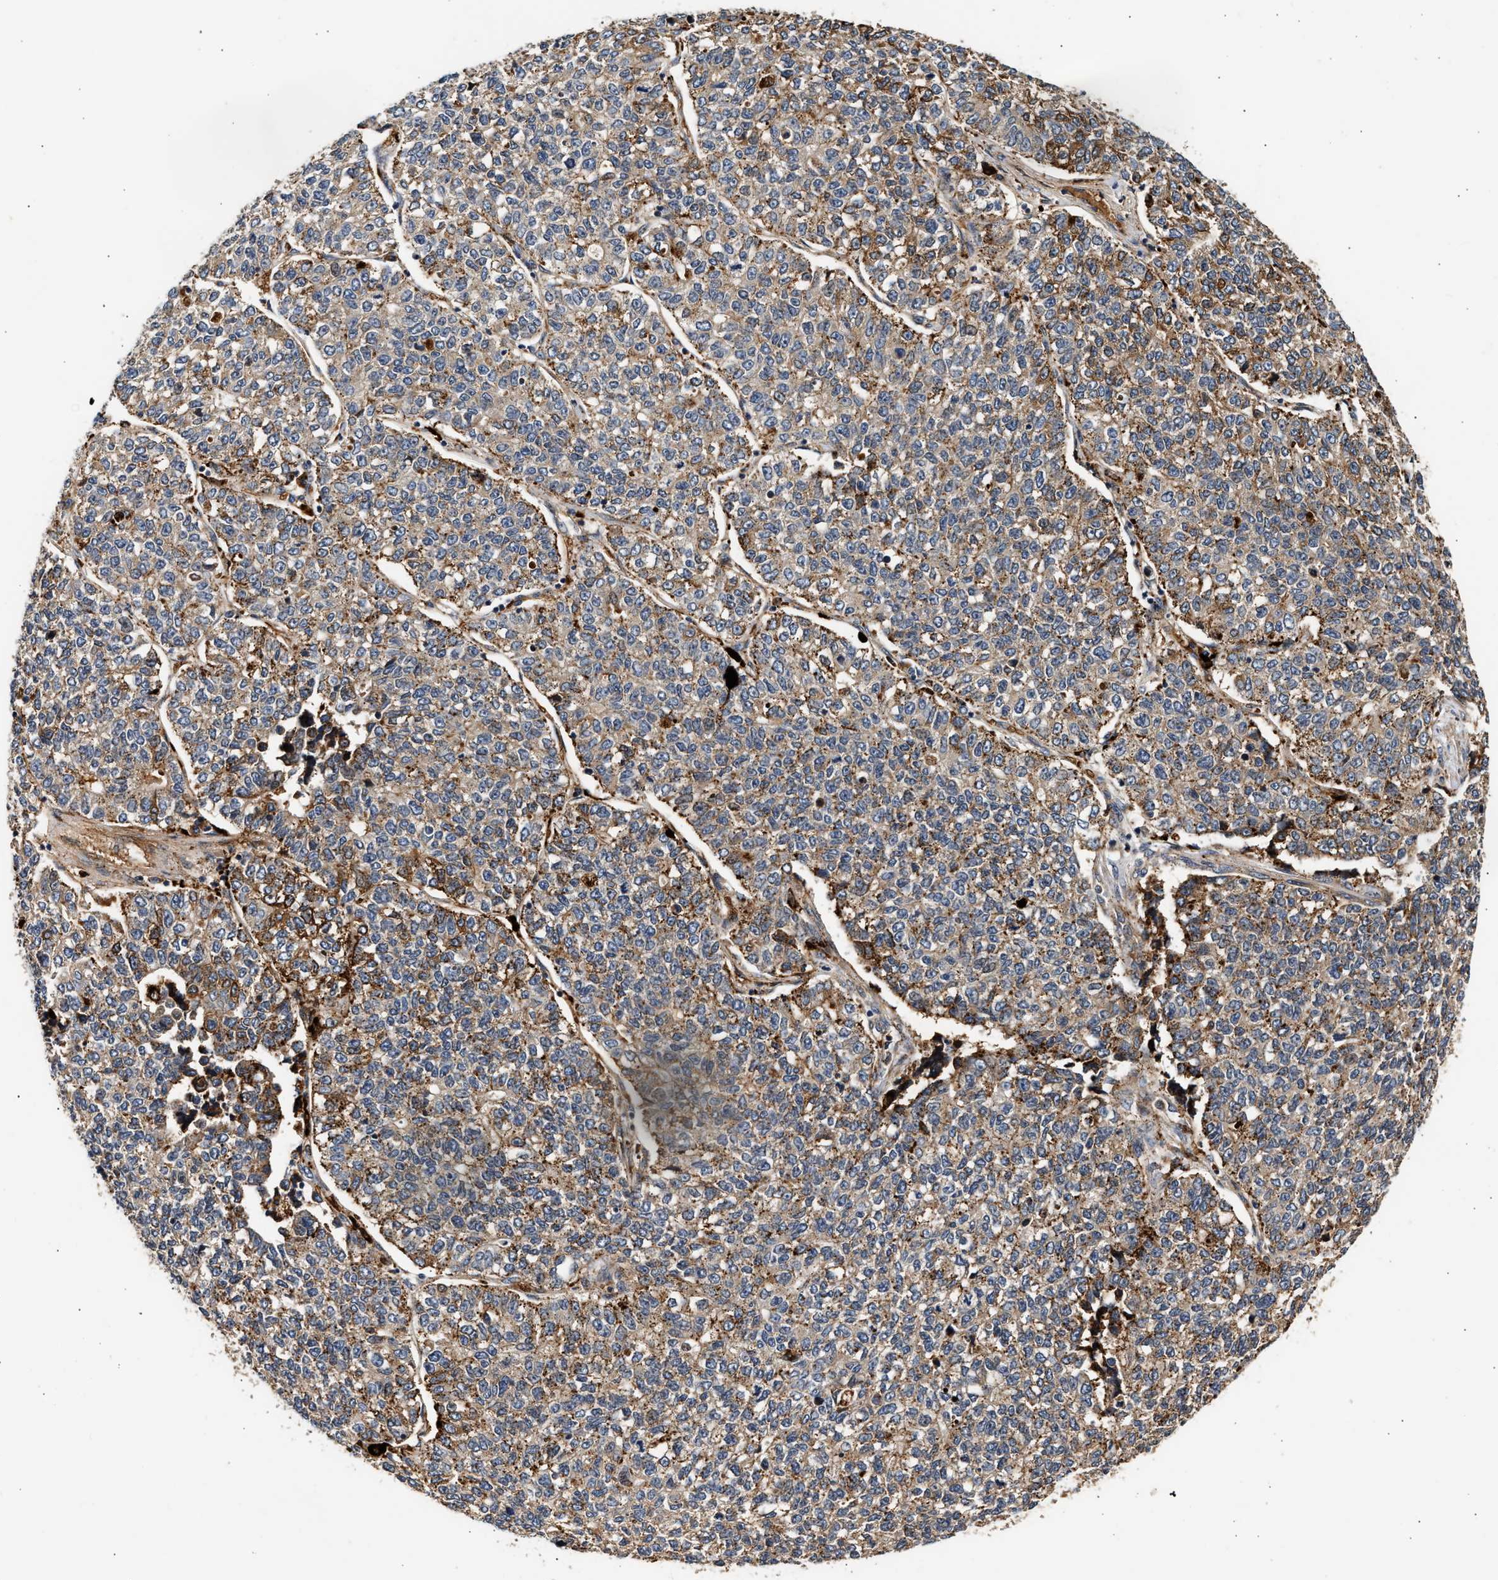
{"staining": {"intensity": "moderate", "quantity": "25%-75%", "location": "cytoplasmic/membranous"}, "tissue": "lung cancer", "cell_type": "Tumor cells", "image_type": "cancer", "snomed": [{"axis": "morphology", "description": "Adenocarcinoma, NOS"}, {"axis": "topography", "description": "Lung"}], "caption": "Tumor cells display medium levels of moderate cytoplasmic/membranous expression in about 25%-75% of cells in human adenocarcinoma (lung).", "gene": "PLD3", "patient": {"sex": "male", "age": 49}}